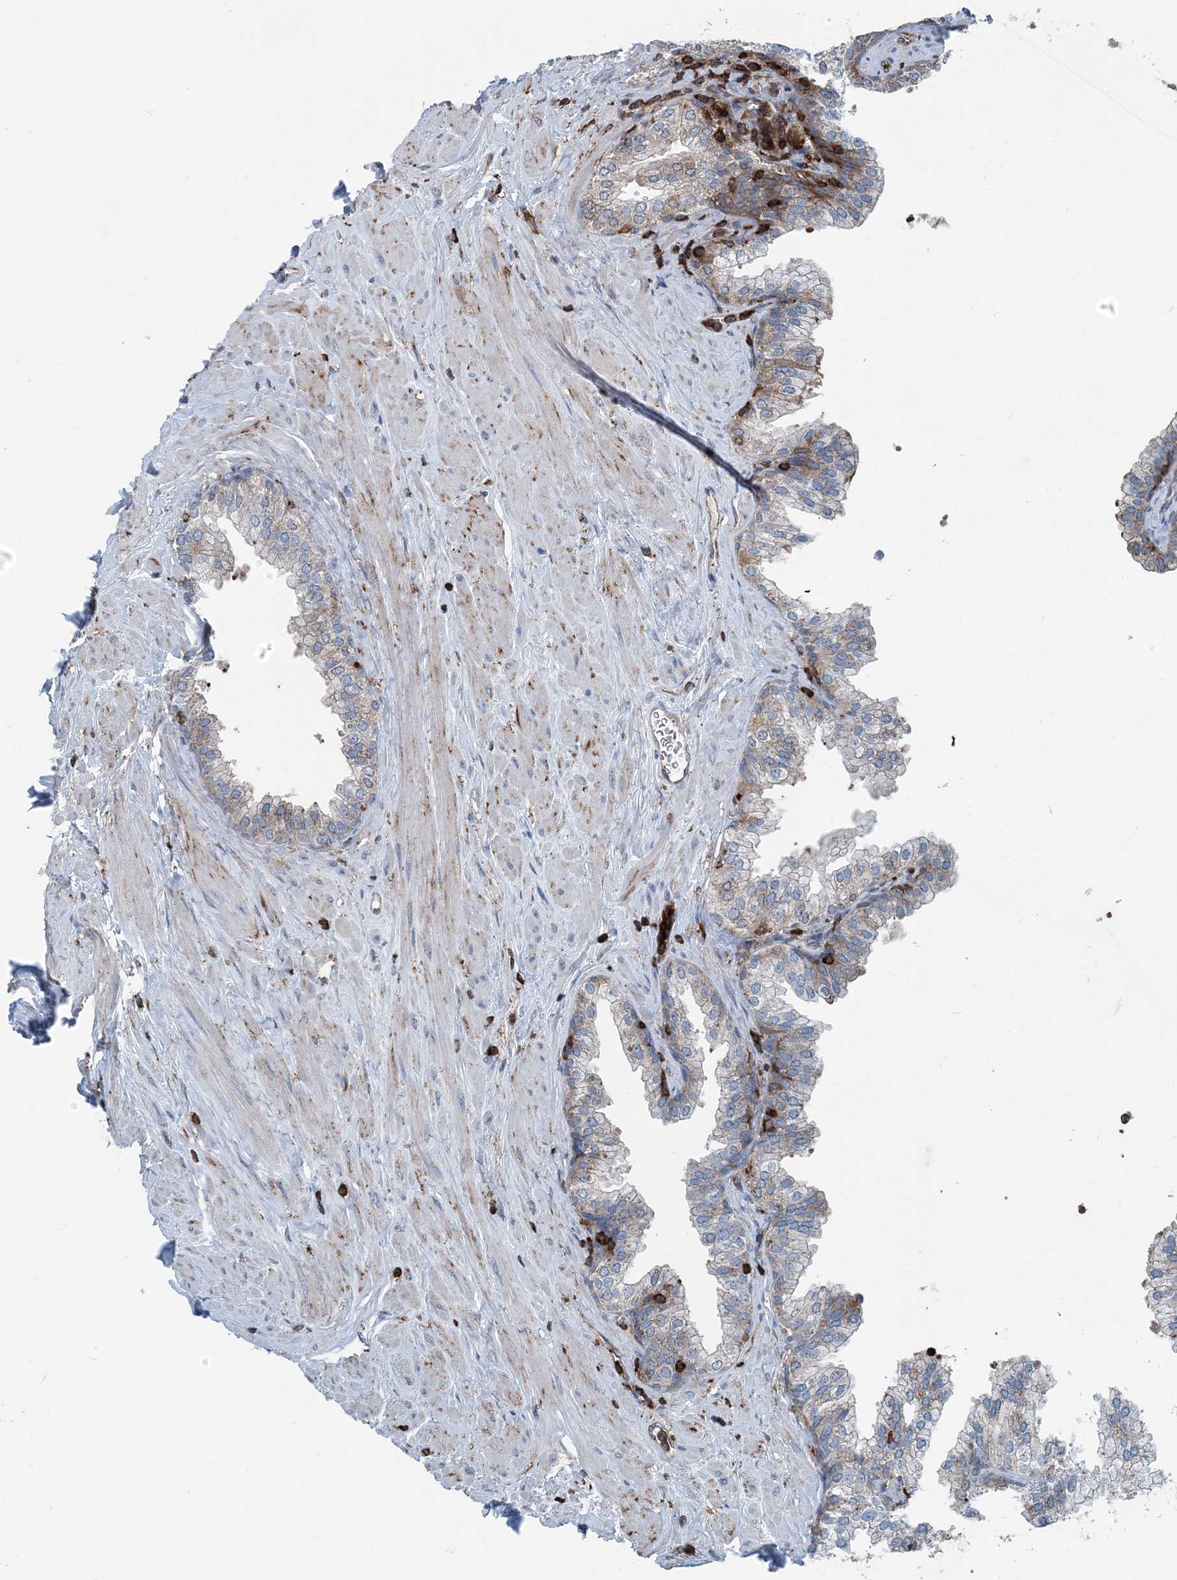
{"staining": {"intensity": "moderate", "quantity": "25%-75%", "location": "cytoplasmic/membranous"}, "tissue": "prostate", "cell_type": "Glandular cells", "image_type": "normal", "snomed": [{"axis": "morphology", "description": "Normal tissue, NOS"}, {"axis": "morphology", "description": "Urothelial carcinoma, Low grade"}, {"axis": "topography", "description": "Urinary bladder"}, {"axis": "topography", "description": "Prostate"}], "caption": "This is a histology image of IHC staining of normal prostate, which shows moderate staining in the cytoplasmic/membranous of glandular cells.", "gene": "CFL1", "patient": {"sex": "male", "age": 60}}